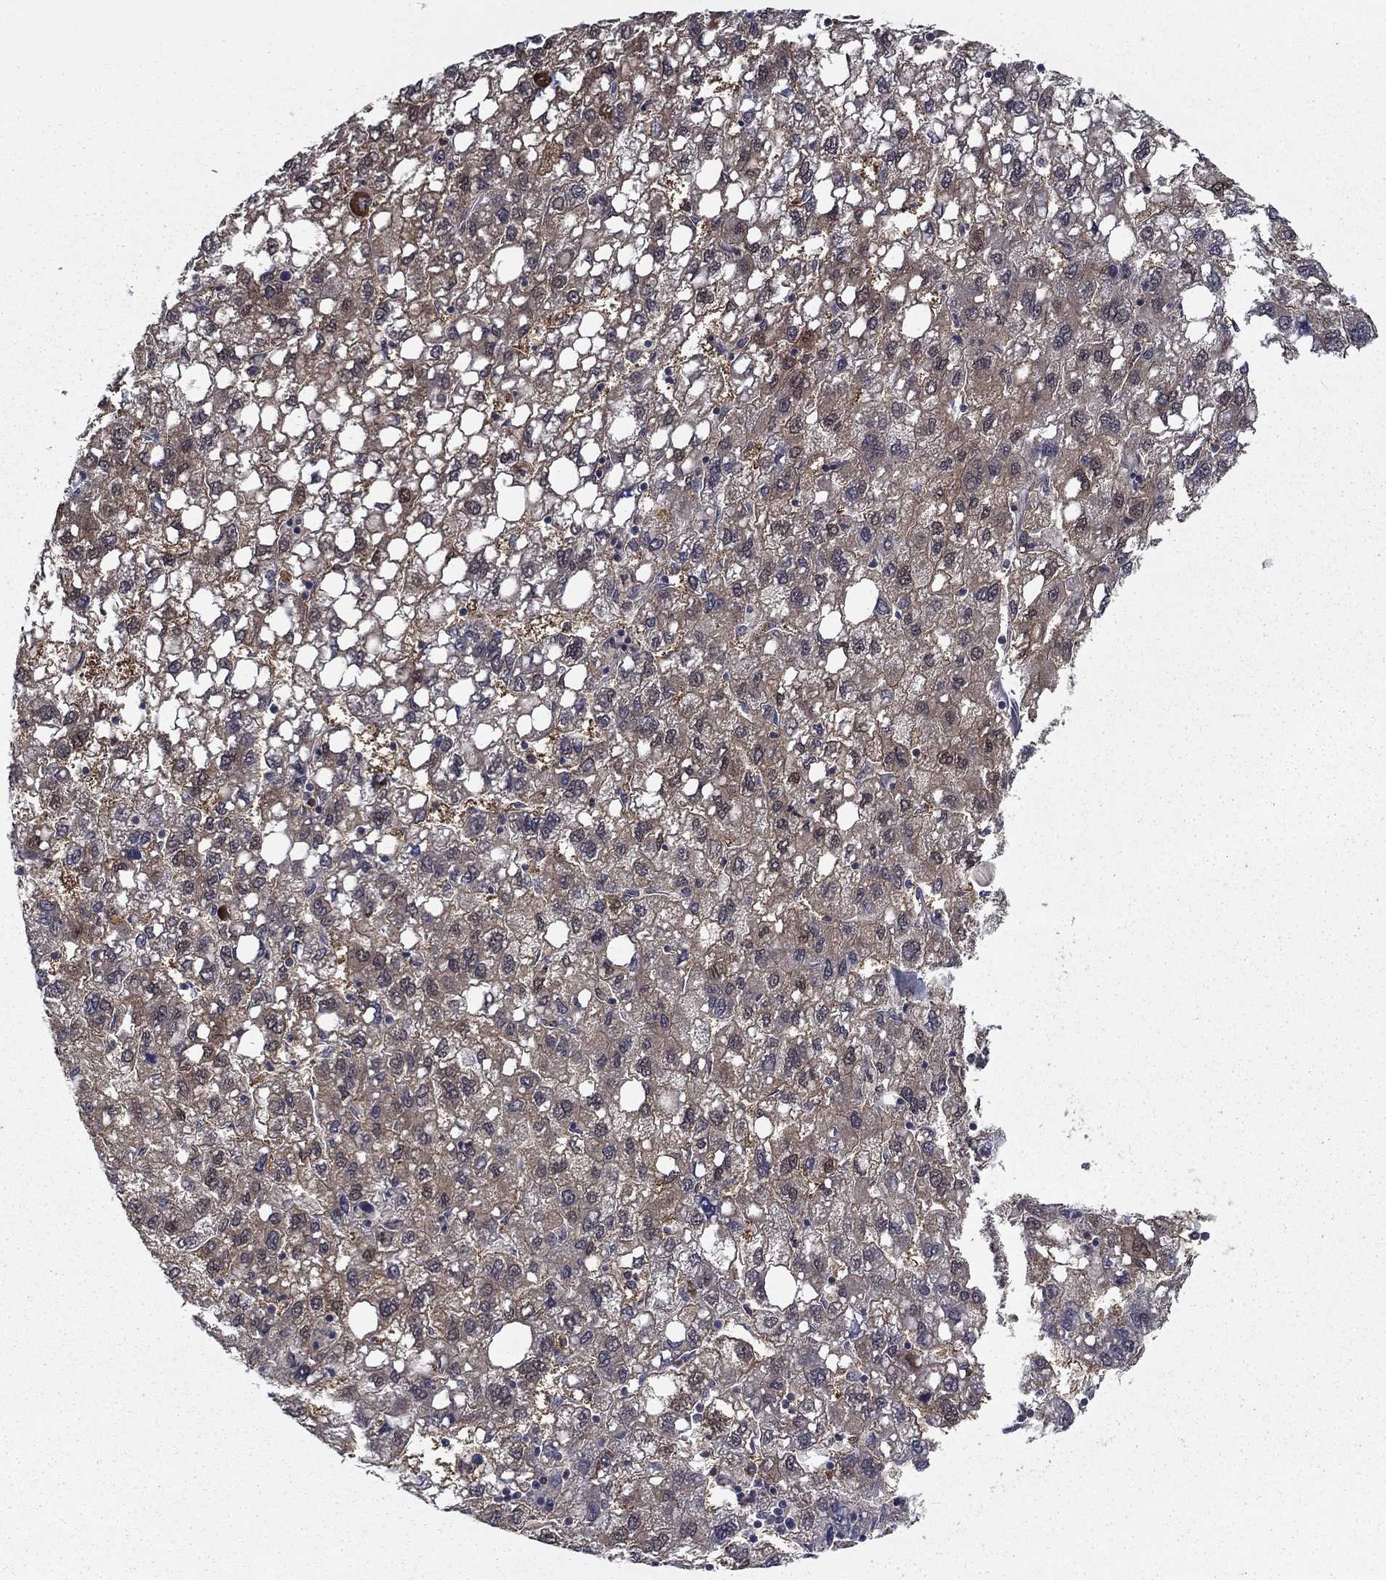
{"staining": {"intensity": "weak", "quantity": "<25%", "location": "cytoplasmic/membranous"}, "tissue": "liver cancer", "cell_type": "Tumor cells", "image_type": "cancer", "snomed": [{"axis": "morphology", "description": "Carcinoma, Hepatocellular, NOS"}, {"axis": "topography", "description": "Liver"}], "caption": "A high-resolution histopathology image shows immunohistochemistry staining of hepatocellular carcinoma (liver), which reveals no significant staining in tumor cells.", "gene": "NIT2", "patient": {"sex": "female", "age": 82}}